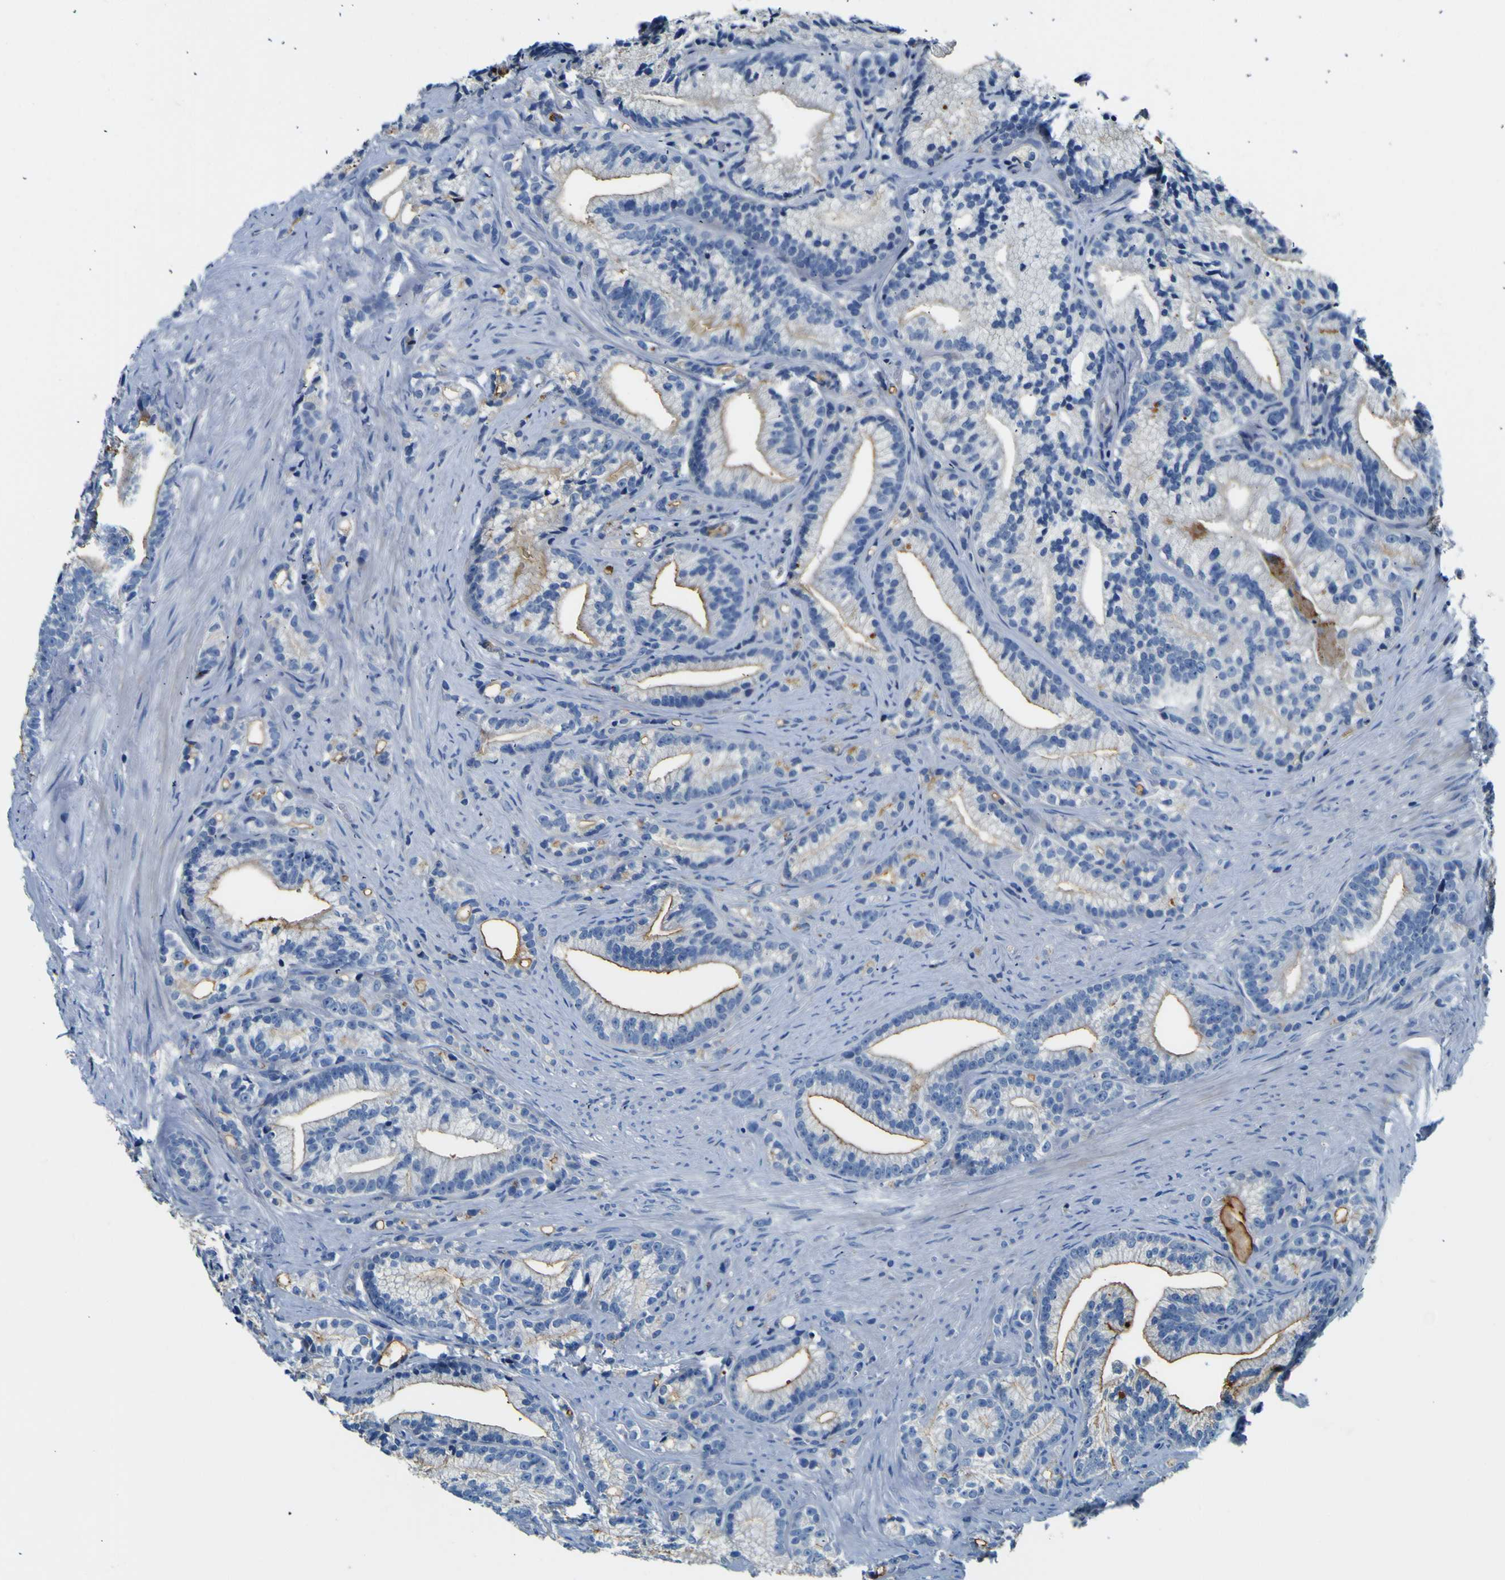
{"staining": {"intensity": "moderate", "quantity": "<25%", "location": "cytoplasmic/membranous"}, "tissue": "prostate cancer", "cell_type": "Tumor cells", "image_type": "cancer", "snomed": [{"axis": "morphology", "description": "Adenocarcinoma, Low grade"}, {"axis": "topography", "description": "Prostate"}], "caption": "Moderate cytoplasmic/membranous expression for a protein is appreciated in approximately <25% of tumor cells of prostate adenocarcinoma (low-grade) using IHC.", "gene": "ADGRA2", "patient": {"sex": "male", "age": 89}}